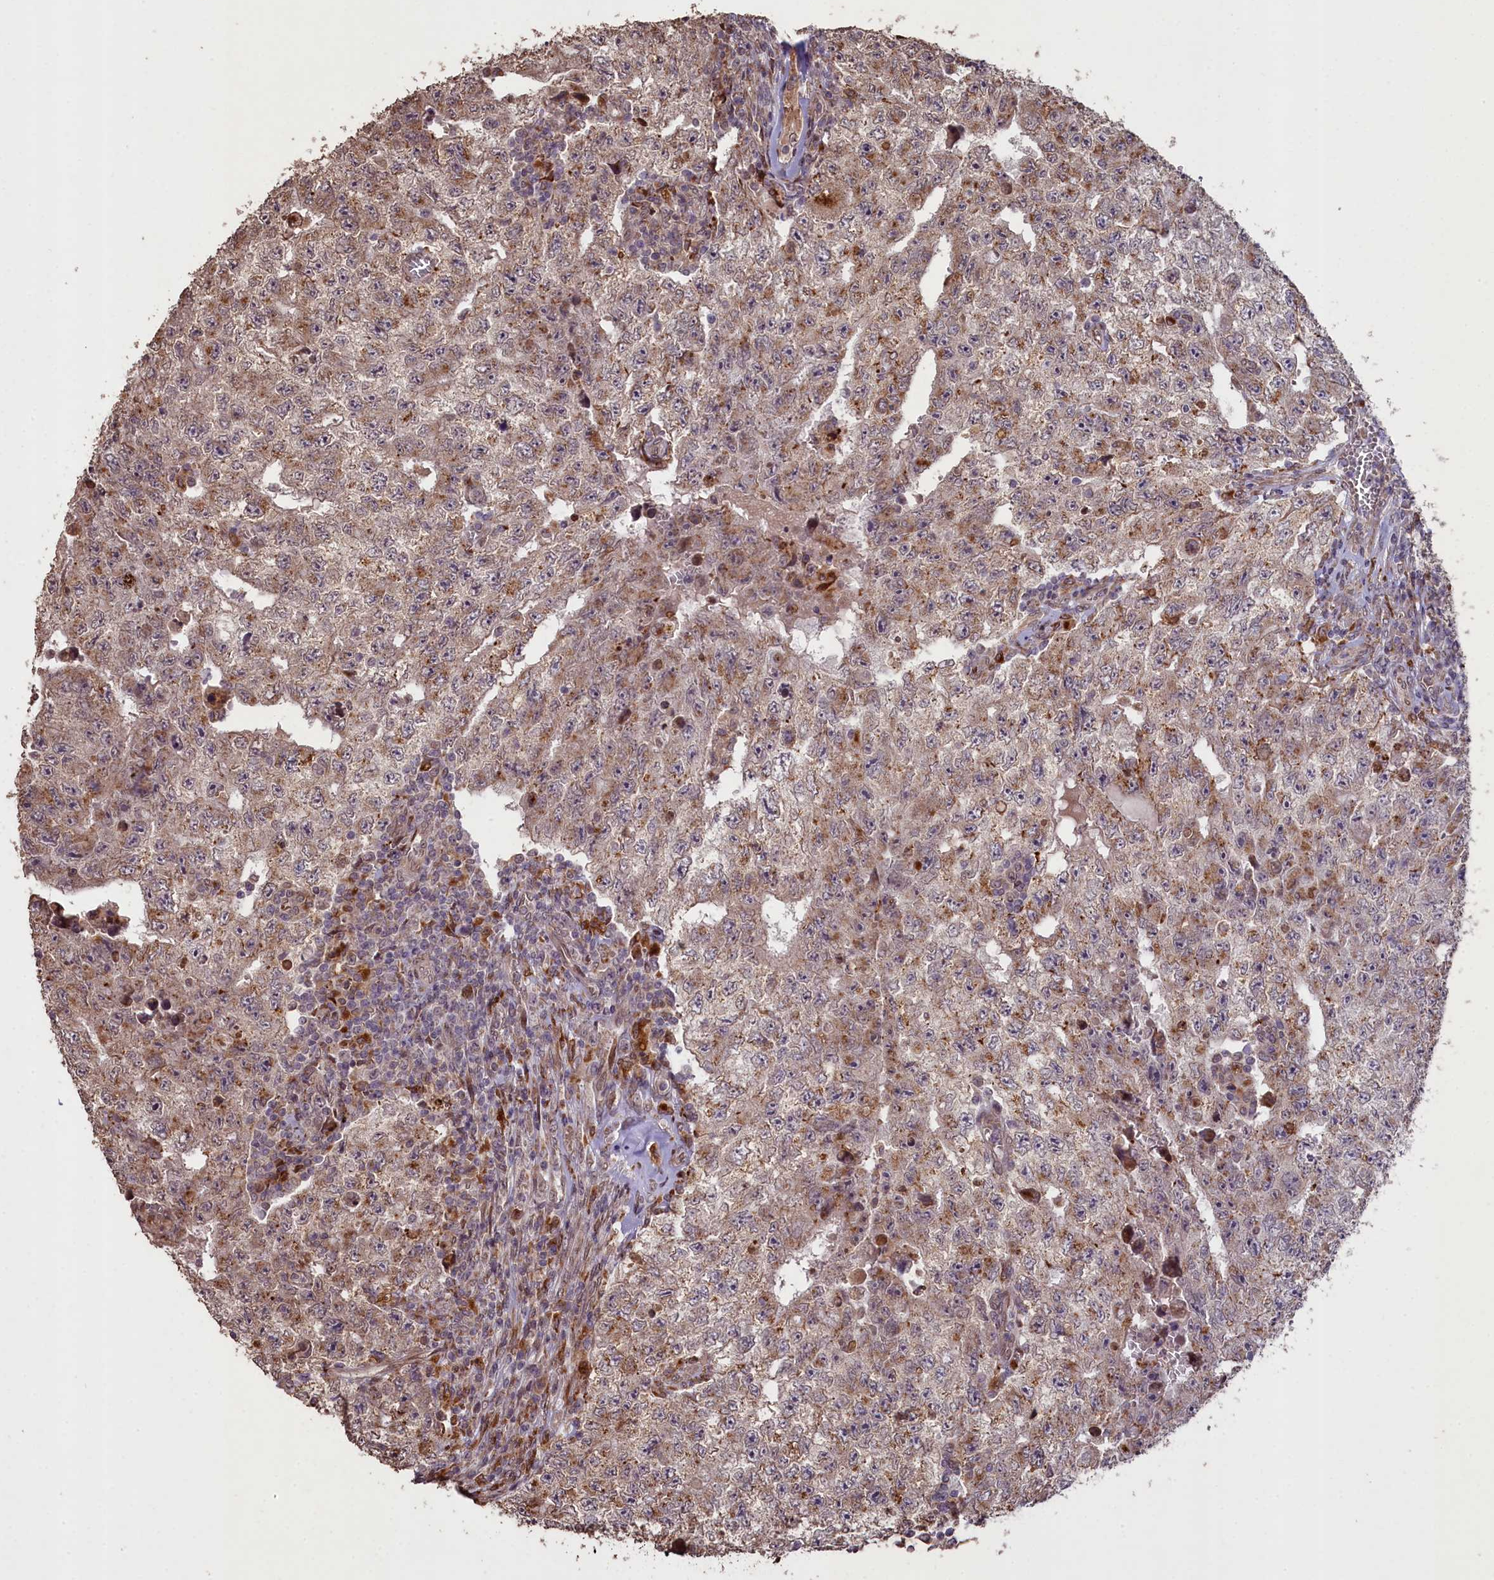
{"staining": {"intensity": "weak", "quantity": ">75%", "location": "cytoplasmic/membranous"}, "tissue": "testis cancer", "cell_type": "Tumor cells", "image_type": "cancer", "snomed": [{"axis": "morphology", "description": "Carcinoma, Embryonal, NOS"}, {"axis": "topography", "description": "Testis"}], "caption": "A high-resolution photomicrograph shows IHC staining of testis embryonal carcinoma, which shows weak cytoplasmic/membranous expression in about >75% of tumor cells.", "gene": "SLC38A7", "patient": {"sex": "male", "age": 17}}